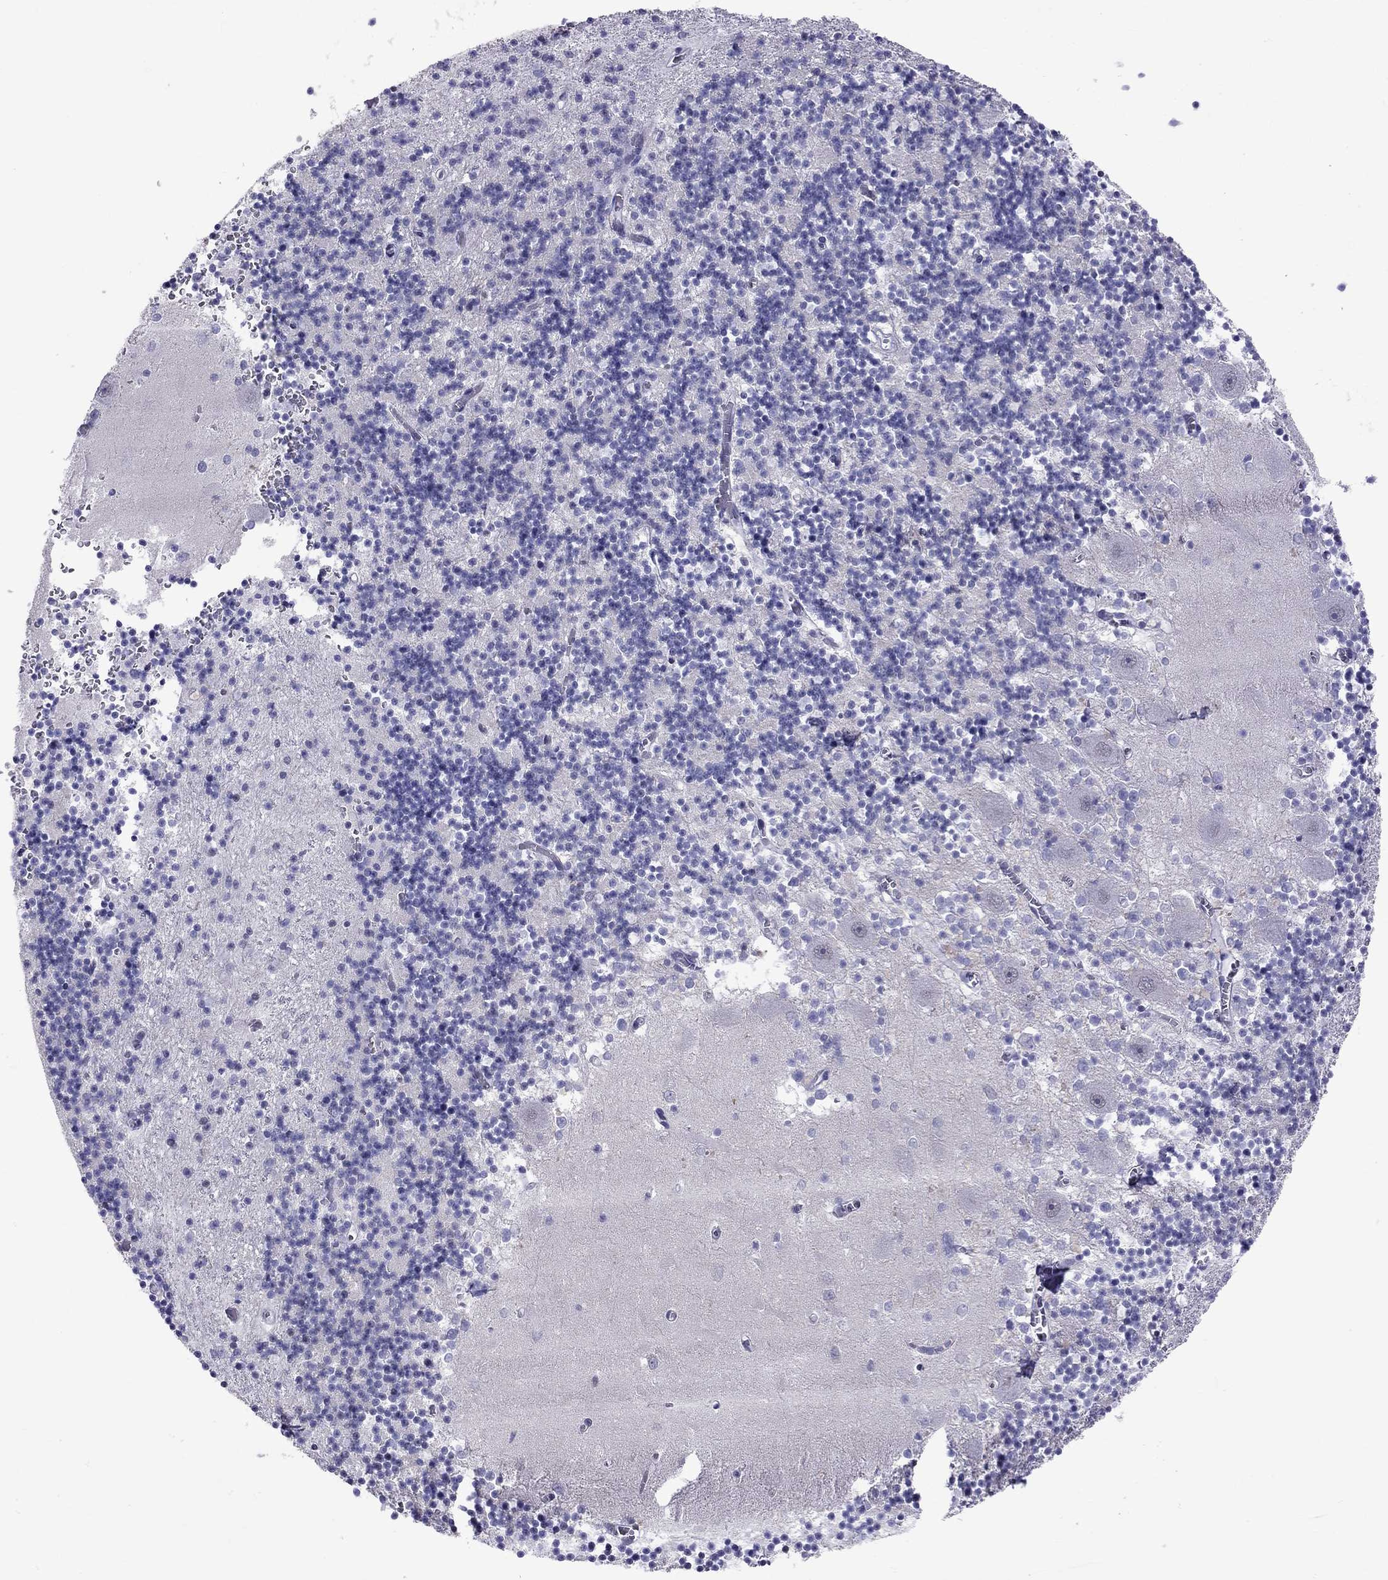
{"staining": {"intensity": "negative", "quantity": "none", "location": "none"}, "tissue": "cerebellum", "cell_type": "Cells in granular layer", "image_type": "normal", "snomed": [{"axis": "morphology", "description": "Normal tissue, NOS"}, {"axis": "topography", "description": "Cerebellum"}], "caption": "The photomicrograph demonstrates no staining of cells in granular layer in benign cerebellum. (DAB (3,3'-diaminobenzidine) immunohistochemistry with hematoxylin counter stain).", "gene": "MUC15", "patient": {"sex": "female", "age": 64}}